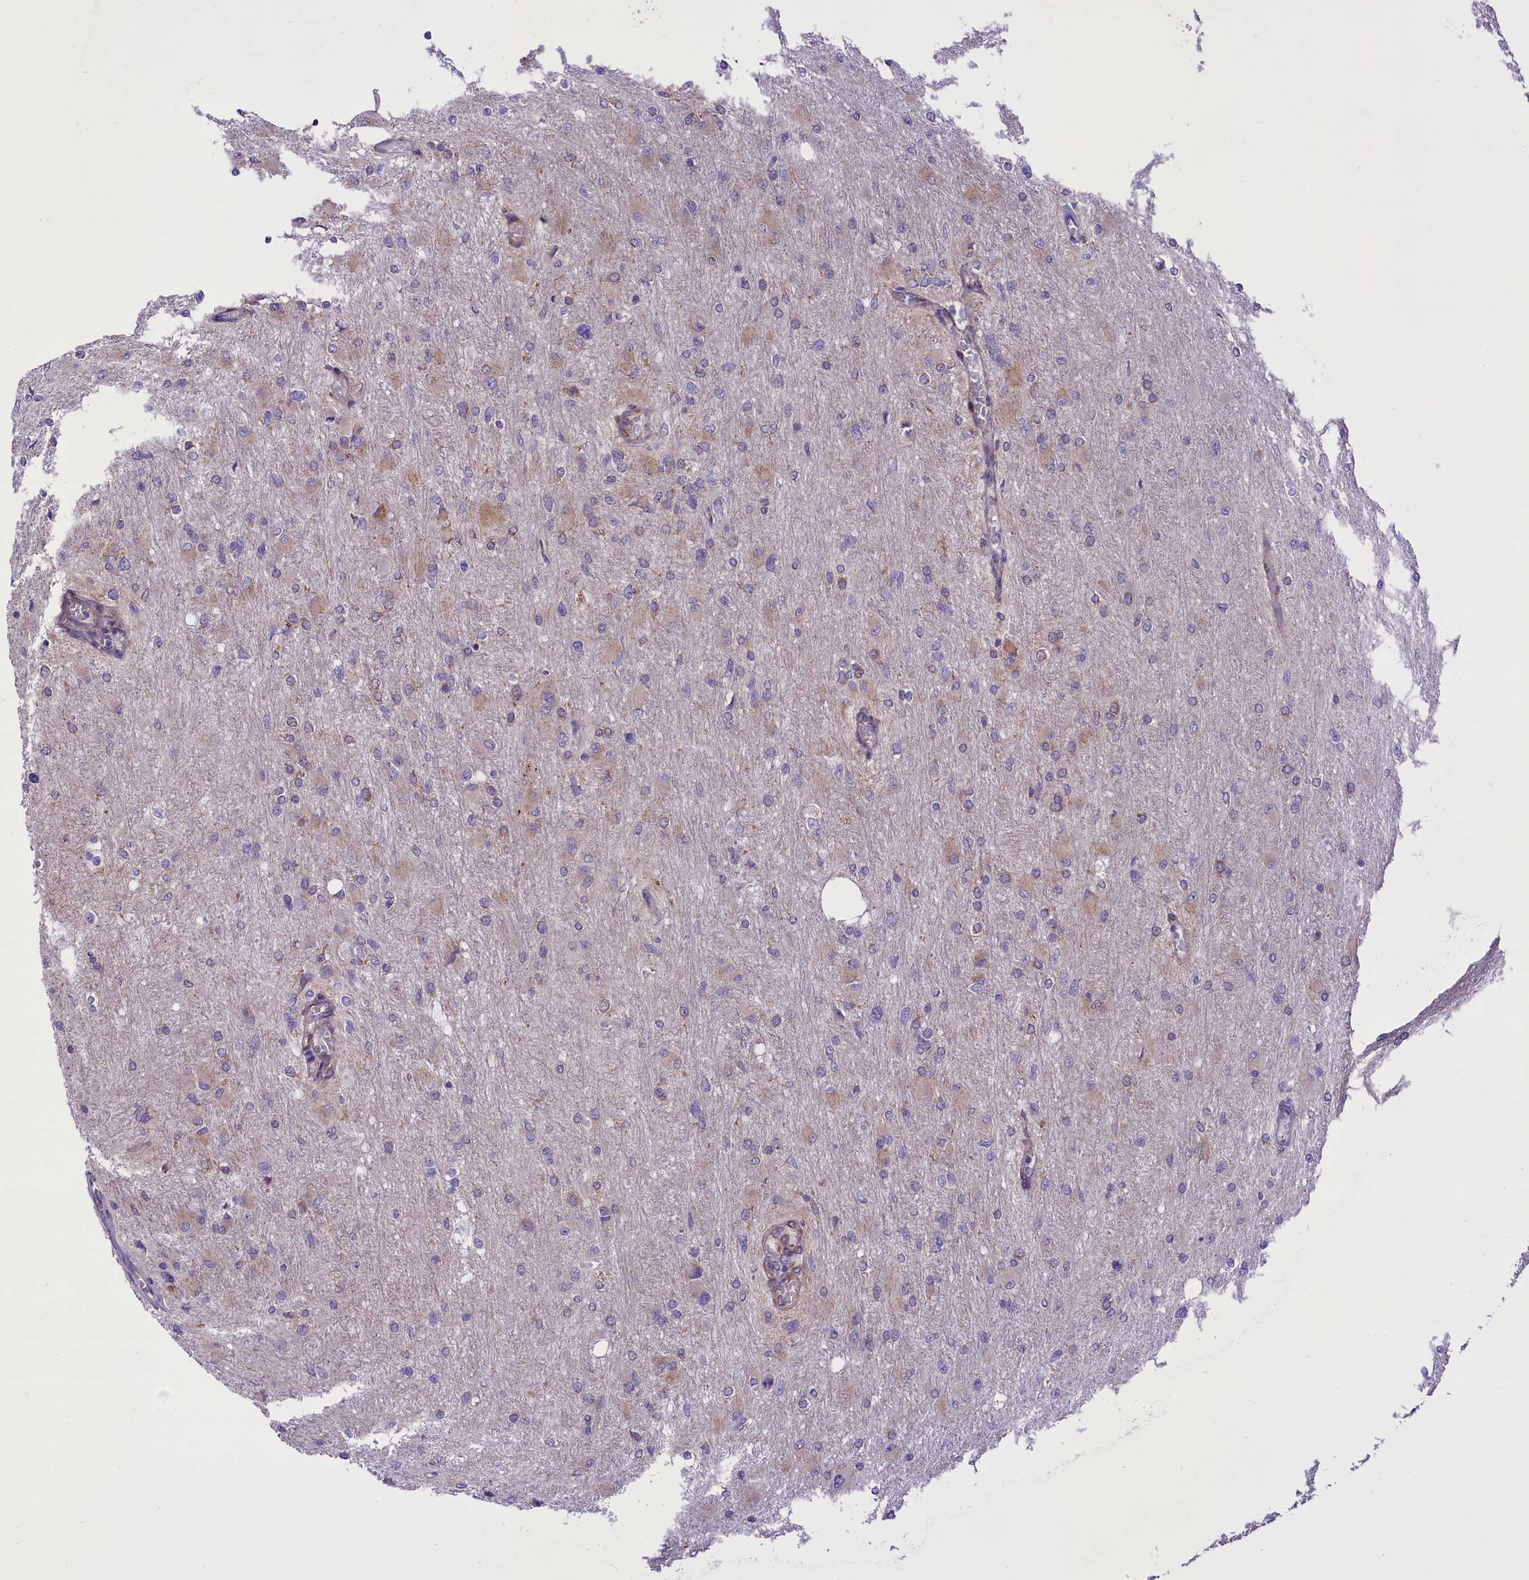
{"staining": {"intensity": "negative", "quantity": "none", "location": "none"}, "tissue": "glioma", "cell_type": "Tumor cells", "image_type": "cancer", "snomed": [{"axis": "morphology", "description": "Glioma, malignant, High grade"}, {"axis": "topography", "description": "Cerebral cortex"}], "caption": "This is an immunohistochemistry image of high-grade glioma (malignant). There is no staining in tumor cells.", "gene": "PTPRU", "patient": {"sex": "female", "age": 36}}